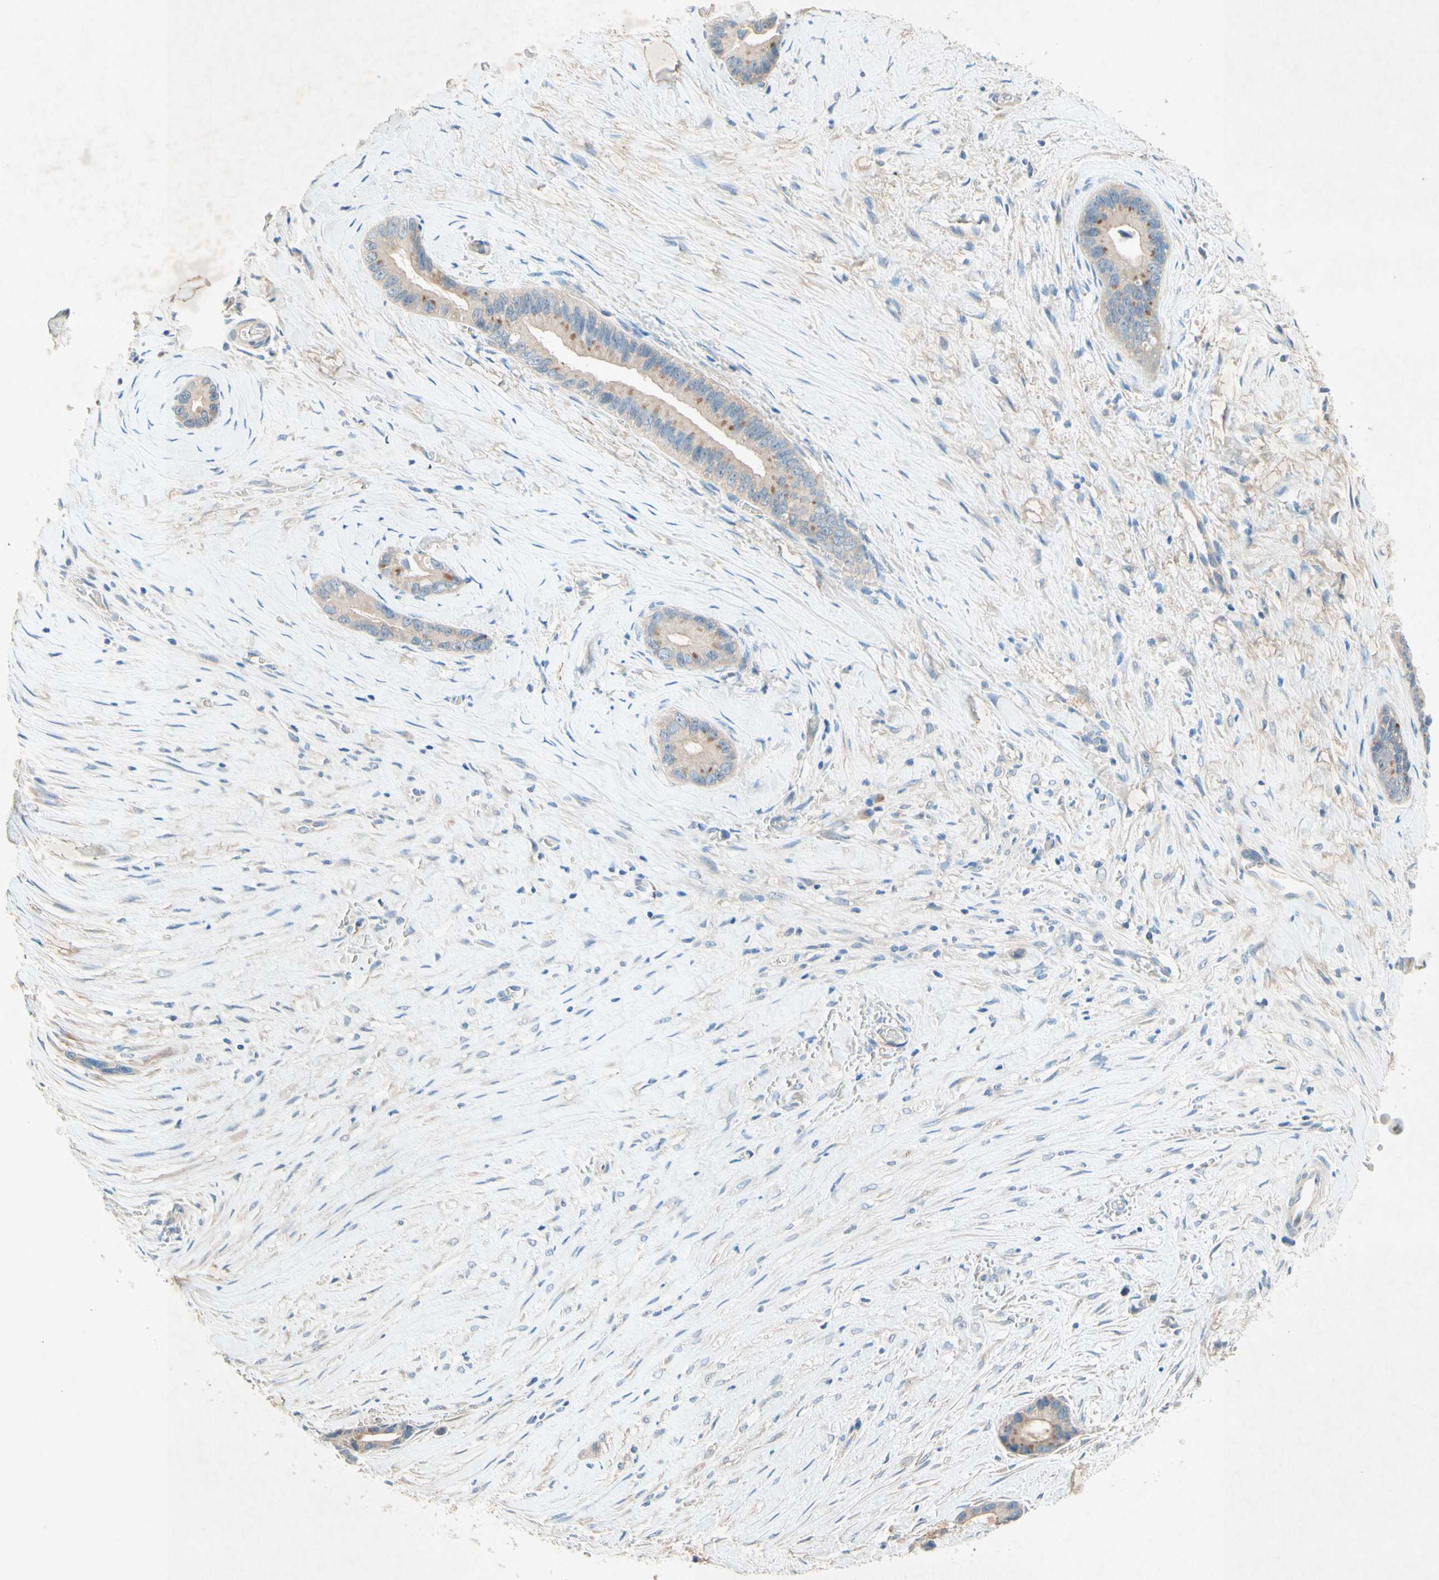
{"staining": {"intensity": "weak", "quantity": "<25%", "location": "cytoplasmic/membranous"}, "tissue": "liver cancer", "cell_type": "Tumor cells", "image_type": "cancer", "snomed": [{"axis": "morphology", "description": "Cholangiocarcinoma"}, {"axis": "topography", "description": "Liver"}], "caption": "Liver cholangiocarcinoma was stained to show a protein in brown. There is no significant positivity in tumor cells. (DAB (3,3'-diaminobenzidine) IHC with hematoxylin counter stain).", "gene": "IL2", "patient": {"sex": "female", "age": 55}}